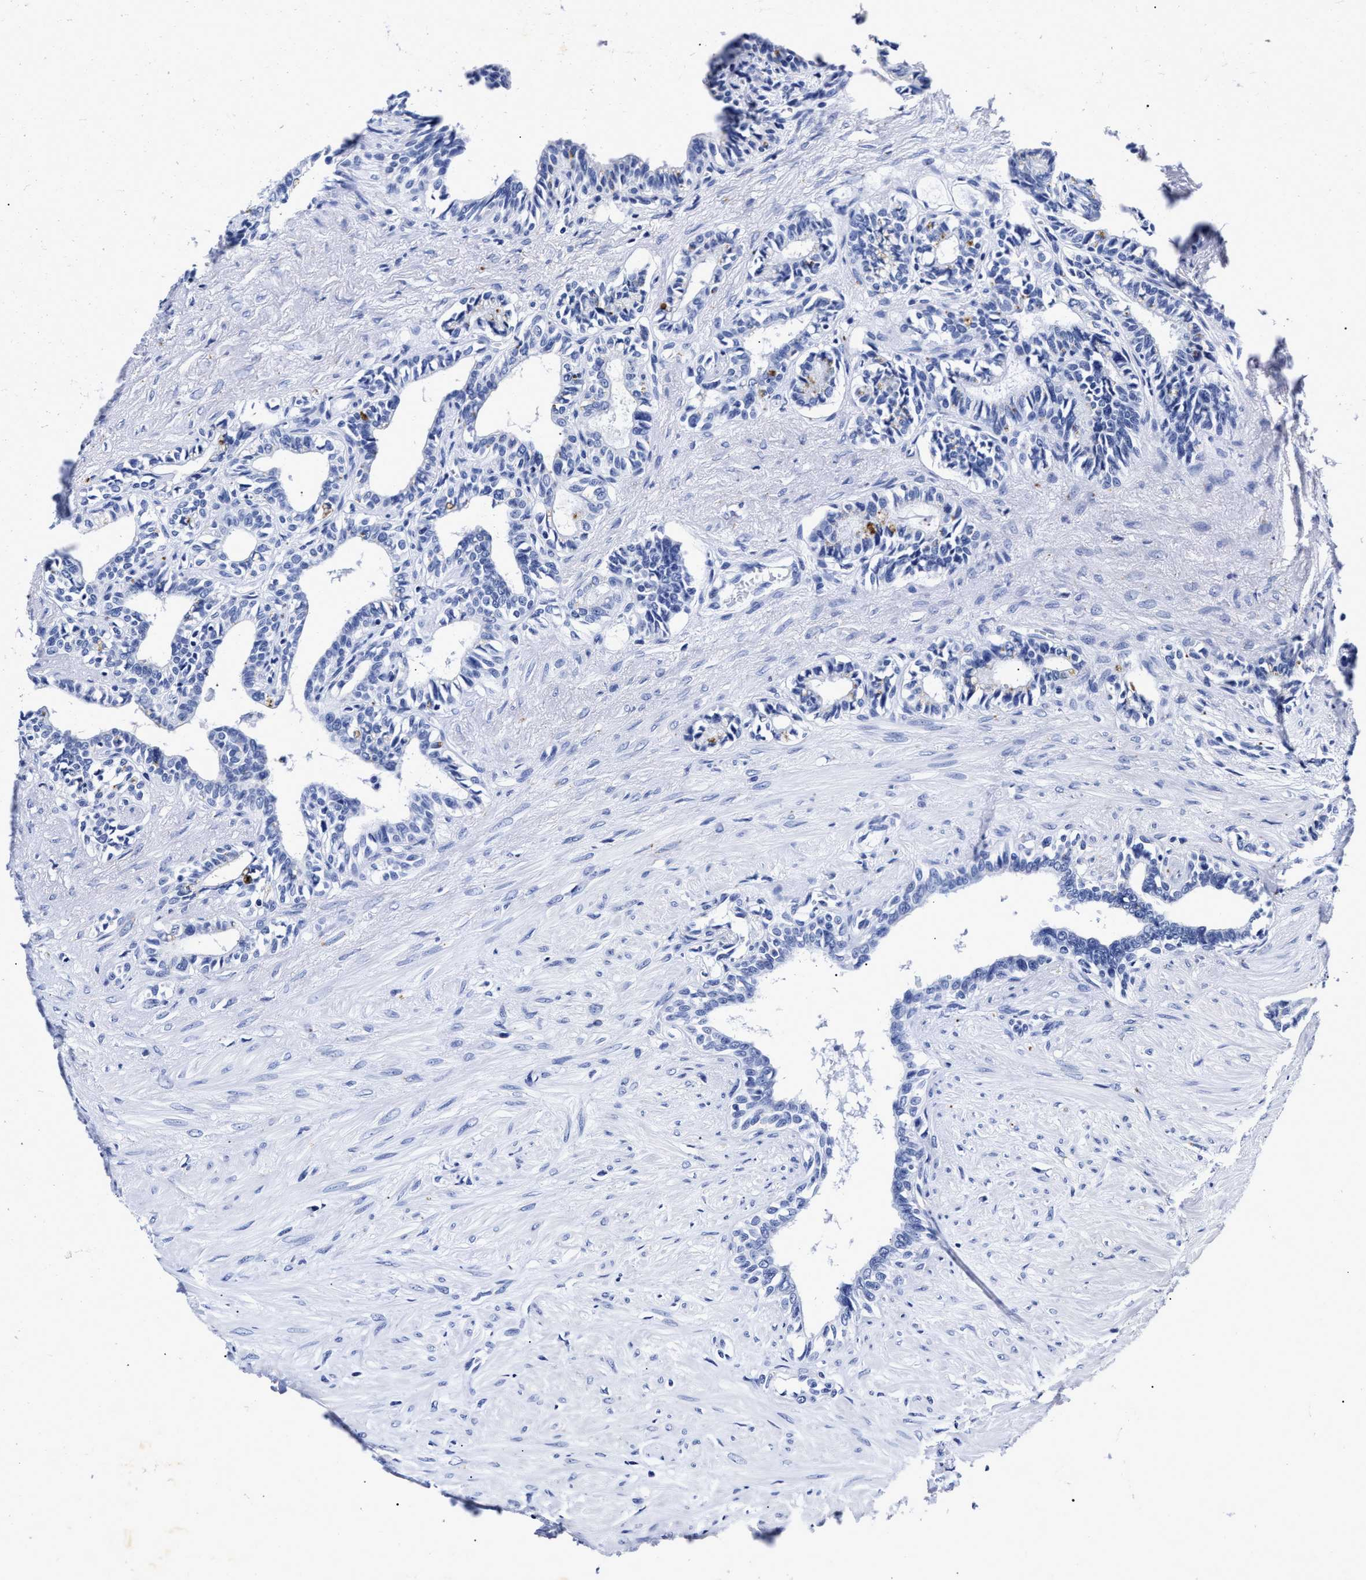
{"staining": {"intensity": "negative", "quantity": "none", "location": "none"}, "tissue": "seminal vesicle", "cell_type": "Glandular cells", "image_type": "normal", "snomed": [{"axis": "morphology", "description": "Normal tissue, NOS"}, {"axis": "morphology", "description": "Adenocarcinoma, High grade"}, {"axis": "topography", "description": "Prostate"}, {"axis": "topography", "description": "Seminal veicle"}], "caption": "An IHC photomicrograph of benign seminal vesicle is shown. There is no staining in glandular cells of seminal vesicle. (IHC, brightfield microscopy, high magnification).", "gene": "LRRC8E", "patient": {"sex": "male", "age": 55}}